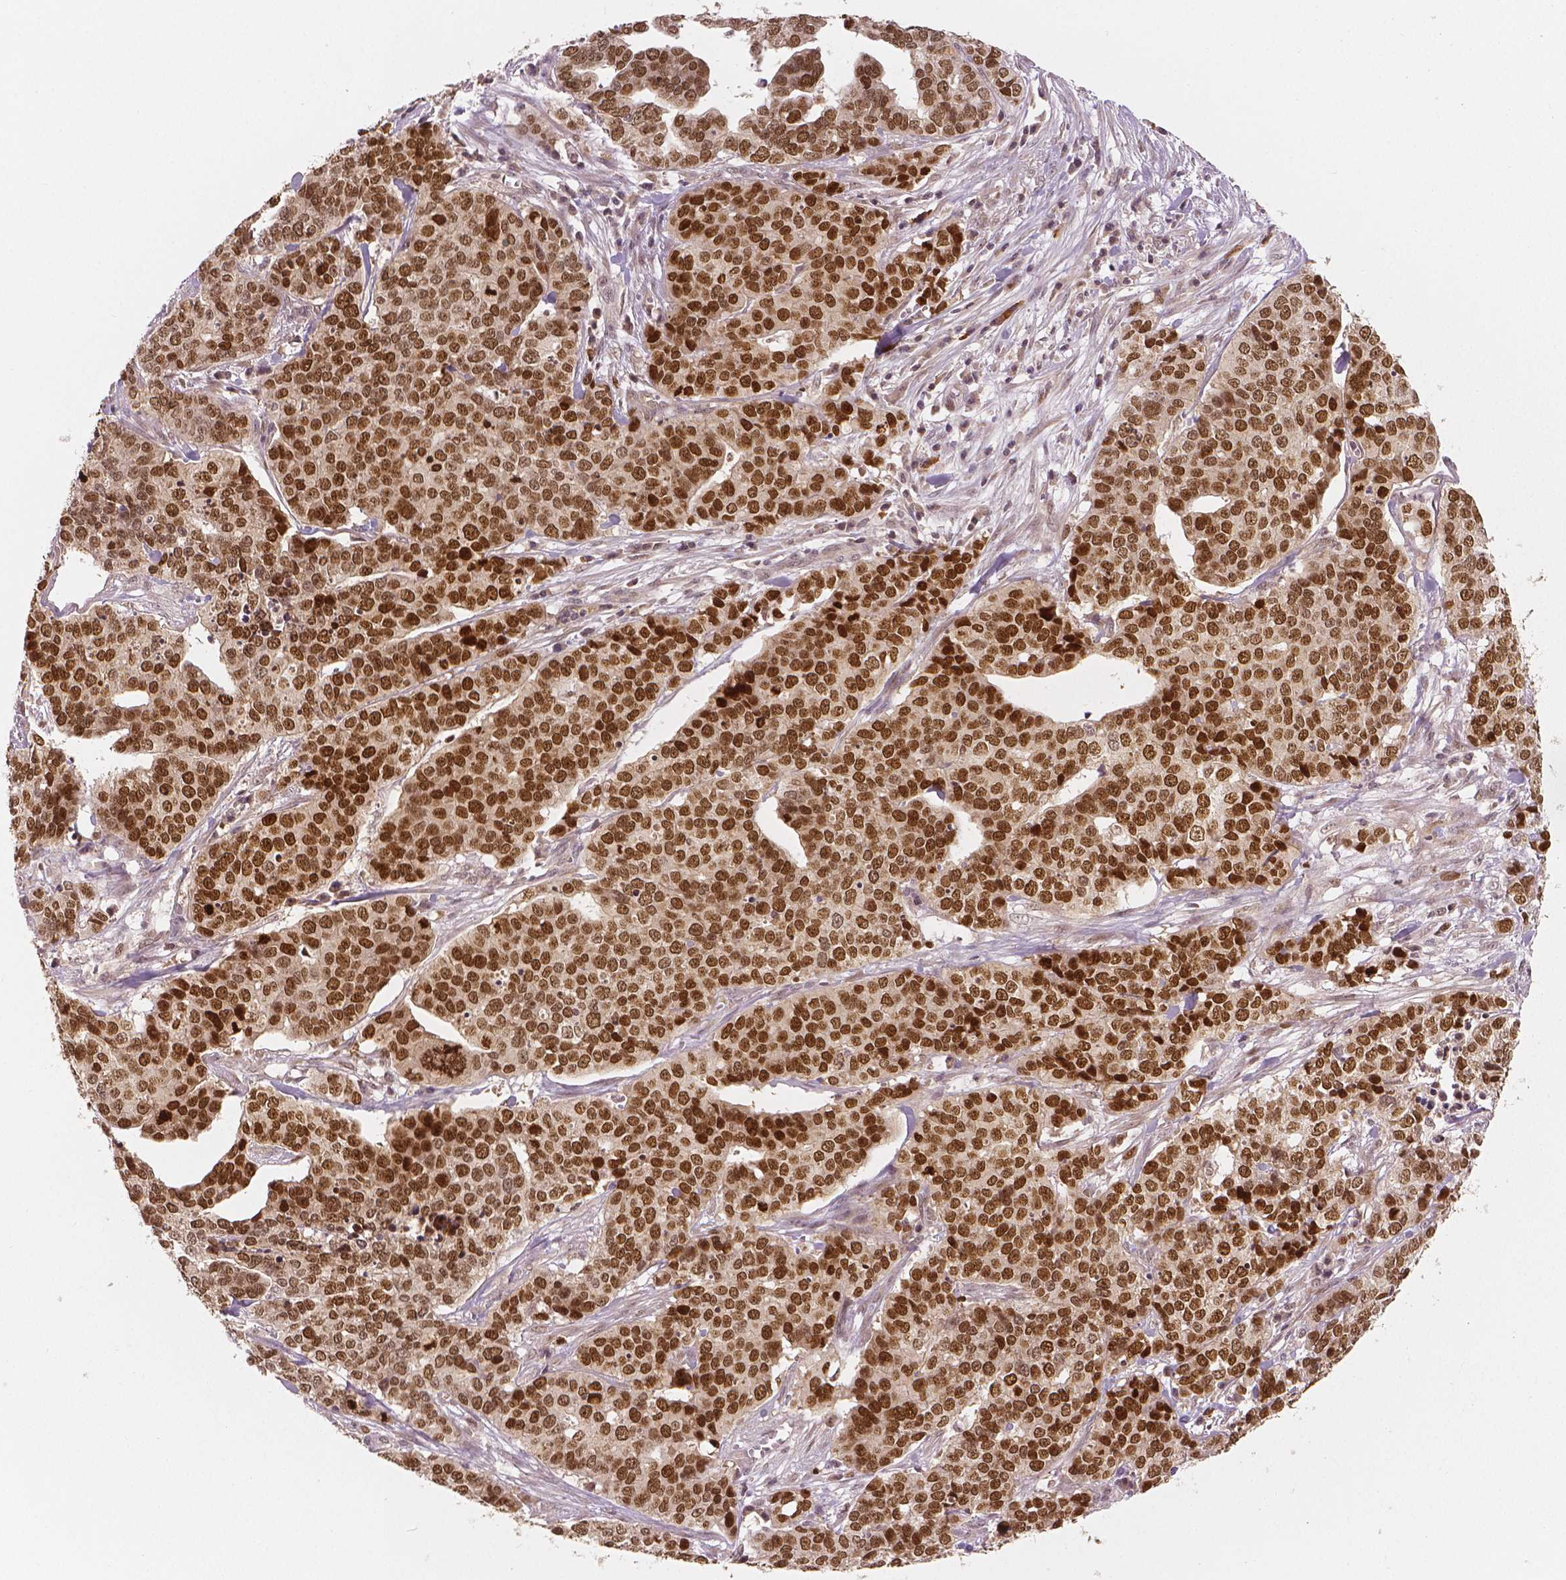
{"staining": {"intensity": "moderate", "quantity": ">75%", "location": "nuclear"}, "tissue": "ovarian cancer", "cell_type": "Tumor cells", "image_type": "cancer", "snomed": [{"axis": "morphology", "description": "Carcinoma, endometroid"}, {"axis": "topography", "description": "Ovary"}], "caption": "Immunohistochemistry image of human ovarian cancer (endometroid carcinoma) stained for a protein (brown), which exhibits medium levels of moderate nuclear positivity in approximately >75% of tumor cells.", "gene": "NSD2", "patient": {"sex": "female", "age": 65}}